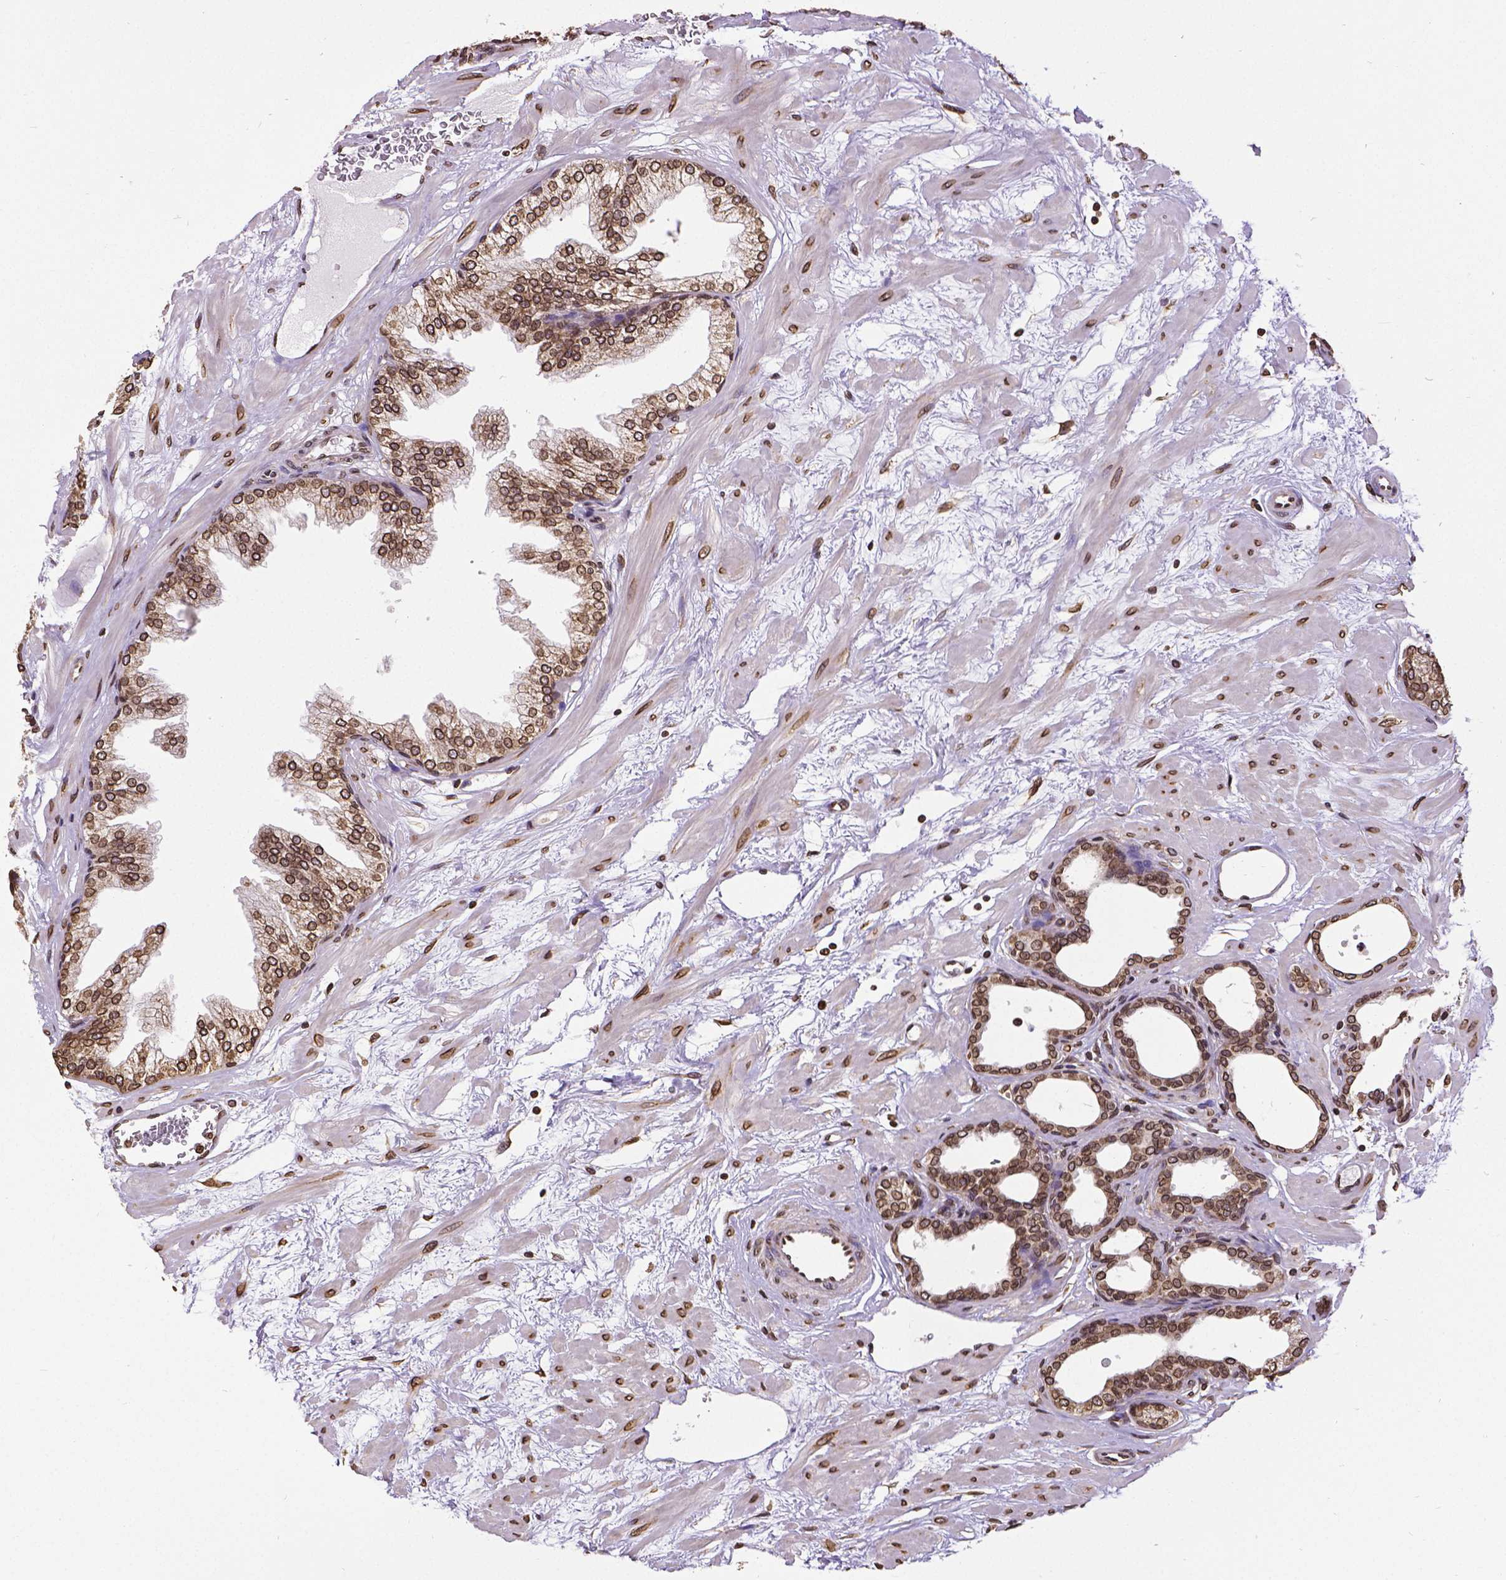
{"staining": {"intensity": "strong", "quantity": ">75%", "location": "cytoplasmic/membranous,nuclear"}, "tissue": "prostate", "cell_type": "Glandular cells", "image_type": "normal", "snomed": [{"axis": "morphology", "description": "Normal tissue, NOS"}, {"axis": "topography", "description": "Prostate"}], "caption": "This image demonstrates IHC staining of unremarkable human prostate, with high strong cytoplasmic/membranous,nuclear expression in approximately >75% of glandular cells.", "gene": "MTDH", "patient": {"sex": "male", "age": 37}}